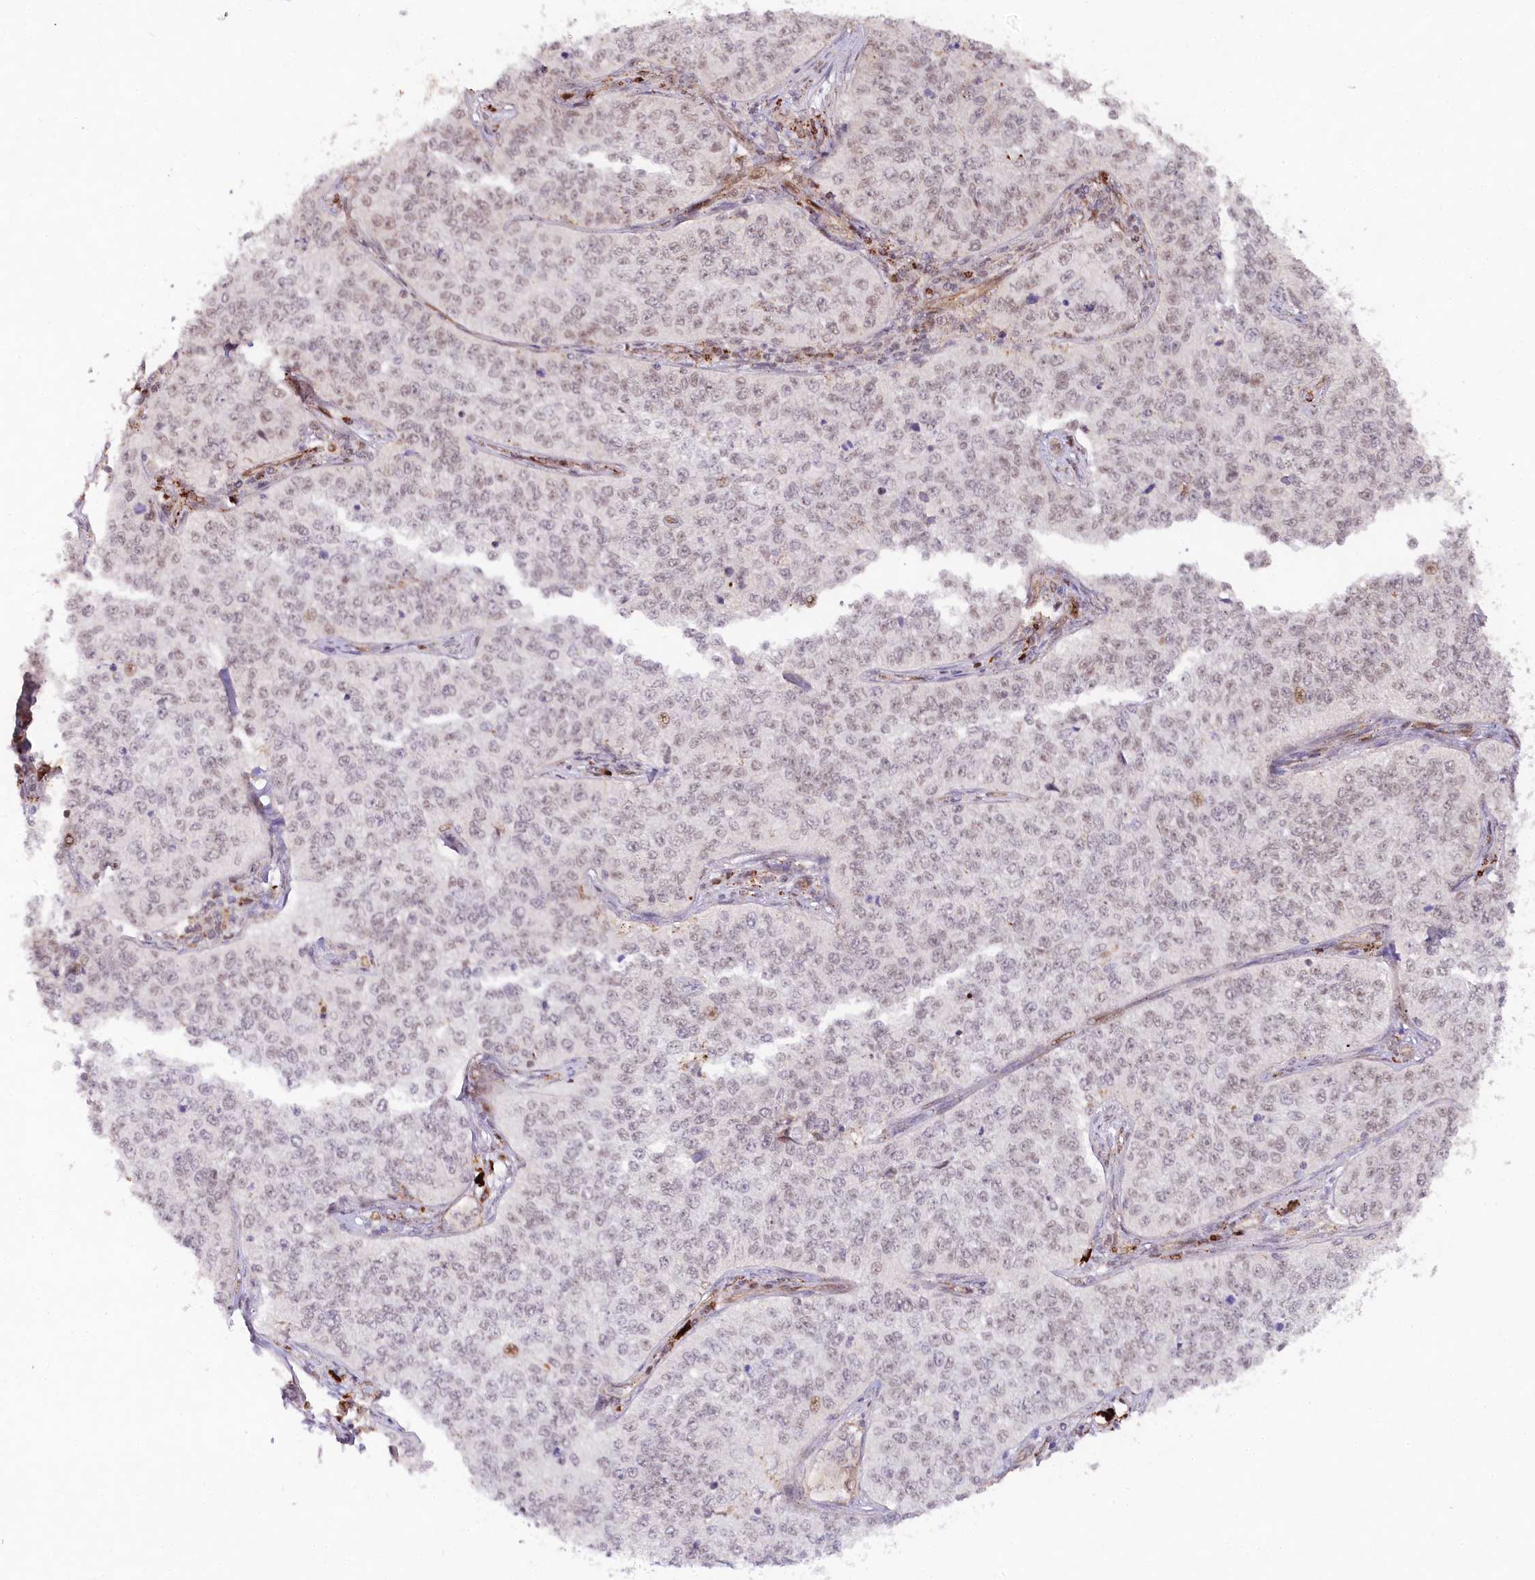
{"staining": {"intensity": "weak", "quantity": "<25%", "location": "nuclear"}, "tissue": "cervical cancer", "cell_type": "Tumor cells", "image_type": "cancer", "snomed": [{"axis": "morphology", "description": "Squamous cell carcinoma, NOS"}, {"axis": "topography", "description": "Cervix"}], "caption": "The IHC photomicrograph has no significant staining in tumor cells of squamous cell carcinoma (cervical) tissue.", "gene": "COPG1", "patient": {"sex": "female", "age": 35}}